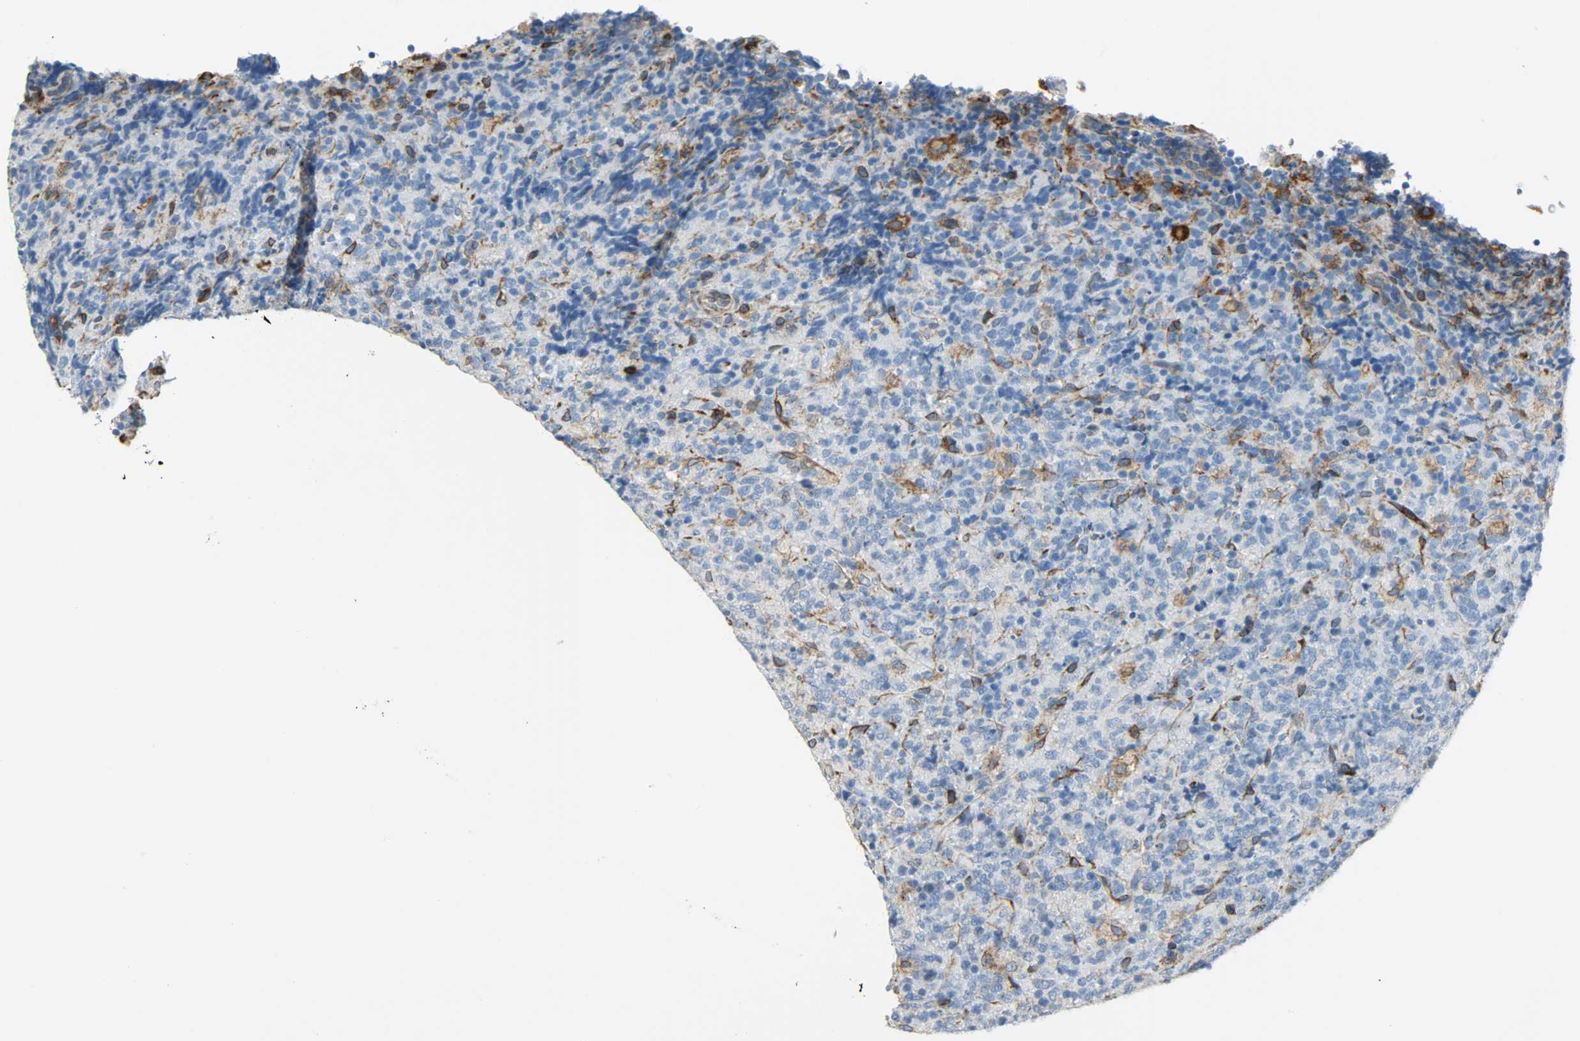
{"staining": {"intensity": "moderate", "quantity": "<25%", "location": "cytoplasmic/membranous"}, "tissue": "lymphoma", "cell_type": "Tumor cells", "image_type": "cancer", "snomed": [{"axis": "morphology", "description": "Malignant lymphoma, non-Hodgkin's type, High grade"}, {"axis": "topography", "description": "Tonsil"}], "caption": "A micrograph of lymphoma stained for a protein demonstrates moderate cytoplasmic/membranous brown staining in tumor cells. Using DAB (3,3'-diaminobenzidine) (brown) and hematoxylin (blue) stains, captured at high magnification using brightfield microscopy.", "gene": "PKD2", "patient": {"sex": "female", "age": 36}}